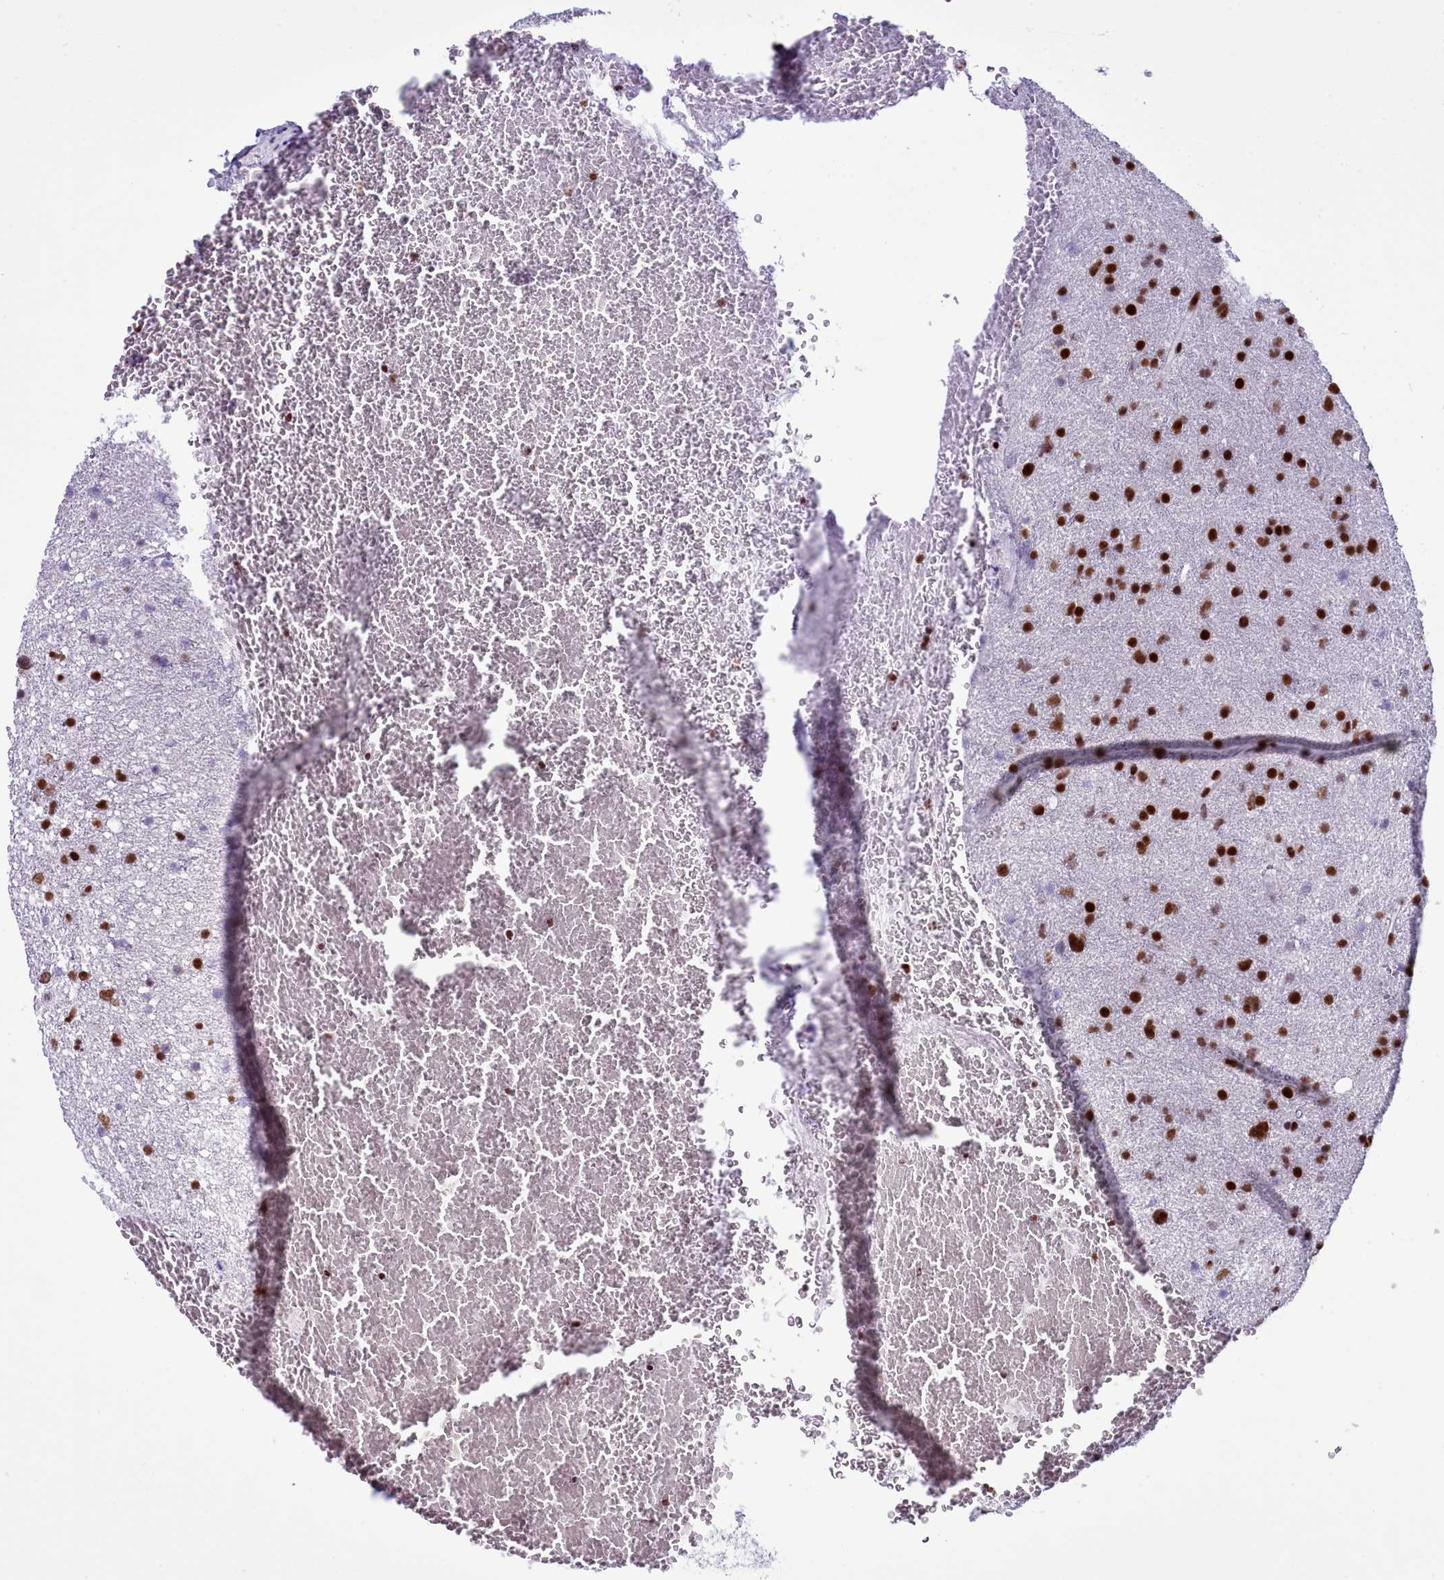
{"staining": {"intensity": "moderate", "quantity": ">75%", "location": "nuclear"}, "tissue": "glioma", "cell_type": "Tumor cells", "image_type": "cancer", "snomed": [{"axis": "morphology", "description": "Glioma, malignant, Low grade"}, {"axis": "topography", "description": "Cerebral cortex"}], "caption": "Moderate nuclear expression is seen in about >75% of tumor cells in glioma.", "gene": "RALY", "patient": {"sex": "female", "age": 39}}